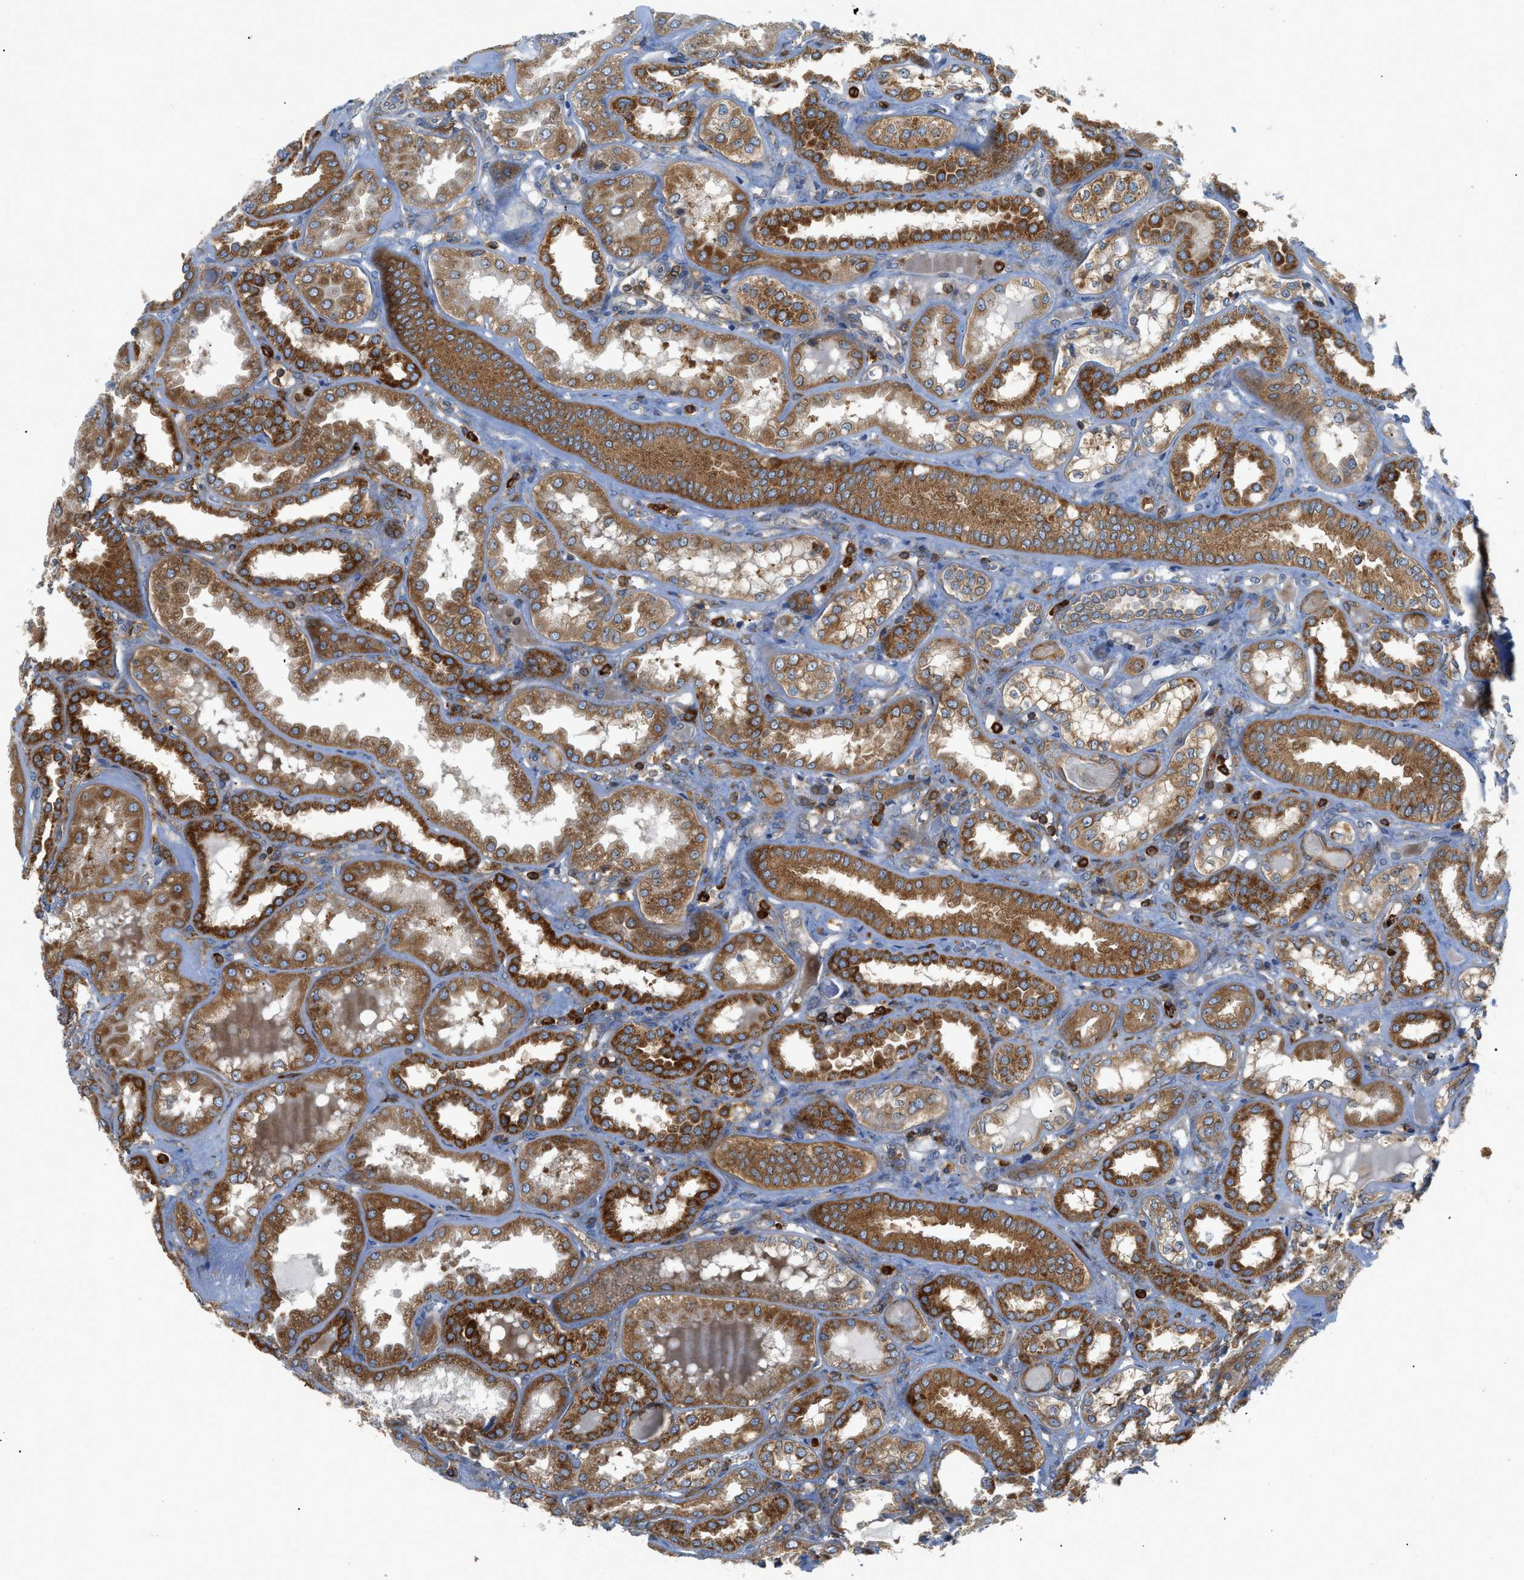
{"staining": {"intensity": "moderate", "quantity": "<25%", "location": "cytoplasmic/membranous"}, "tissue": "kidney", "cell_type": "Cells in glomeruli", "image_type": "normal", "snomed": [{"axis": "morphology", "description": "Normal tissue, NOS"}, {"axis": "topography", "description": "Kidney"}], "caption": "Immunohistochemistry (IHC) of benign human kidney demonstrates low levels of moderate cytoplasmic/membranous staining in approximately <25% of cells in glomeruli.", "gene": "GPAT4", "patient": {"sex": "female", "age": 56}}